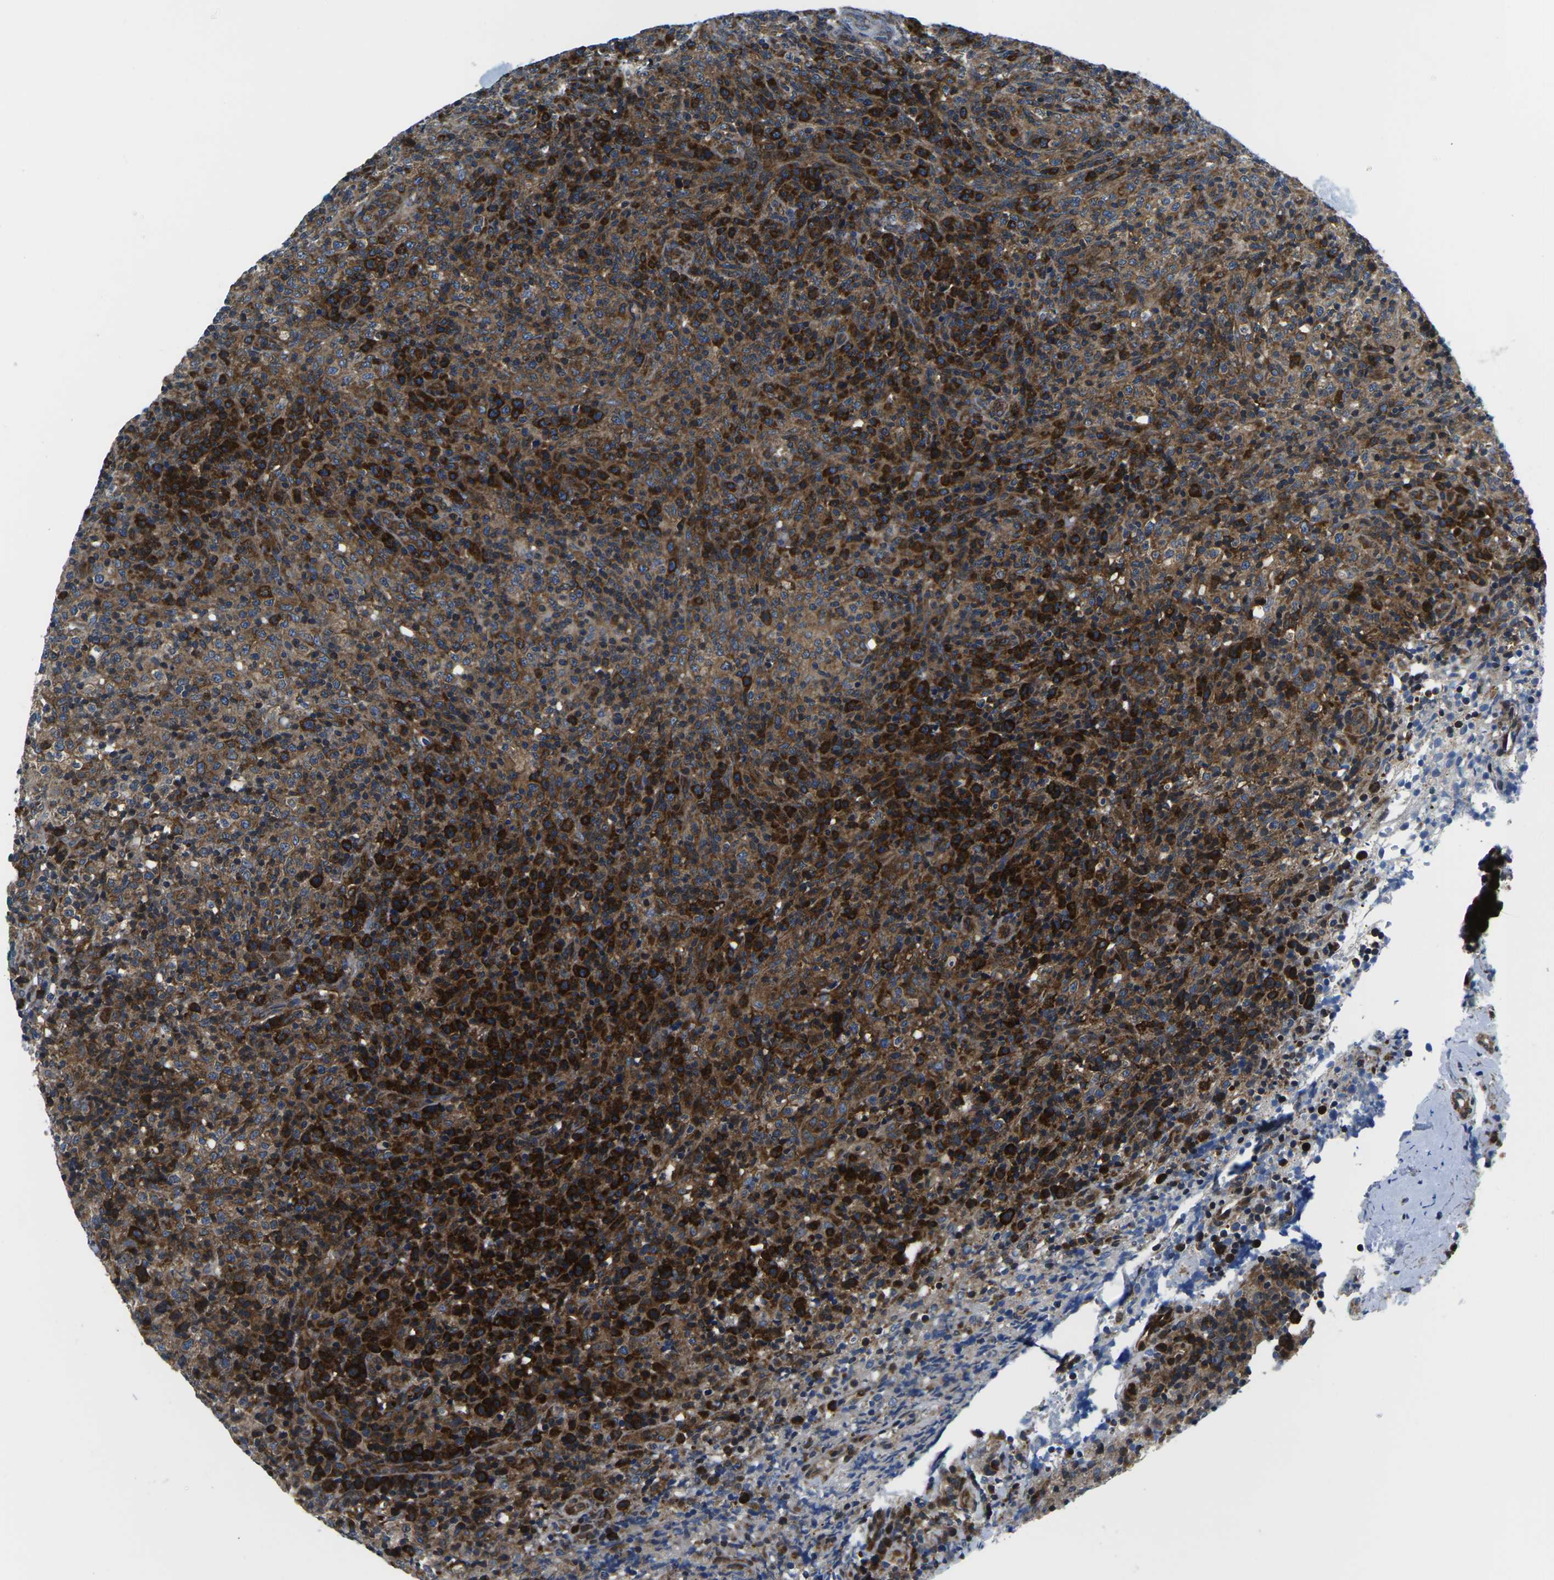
{"staining": {"intensity": "moderate", "quantity": "25%-75%", "location": "cytoplasmic/membranous"}, "tissue": "lymphoma", "cell_type": "Tumor cells", "image_type": "cancer", "snomed": [{"axis": "morphology", "description": "Malignant lymphoma, non-Hodgkin's type, High grade"}, {"axis": "topography", "description": "Lymph node"}], "caption": "Immunohistochemical staining of lymphoma displays moderate cytoplasmic/membranous protein staining in about 25%-75% of tumor cells. (brown staining indicates protein expression, while blue staining denotes nuclei).", "gene": "EIF4E", "patient": {"sex": "female", "age": 76}}